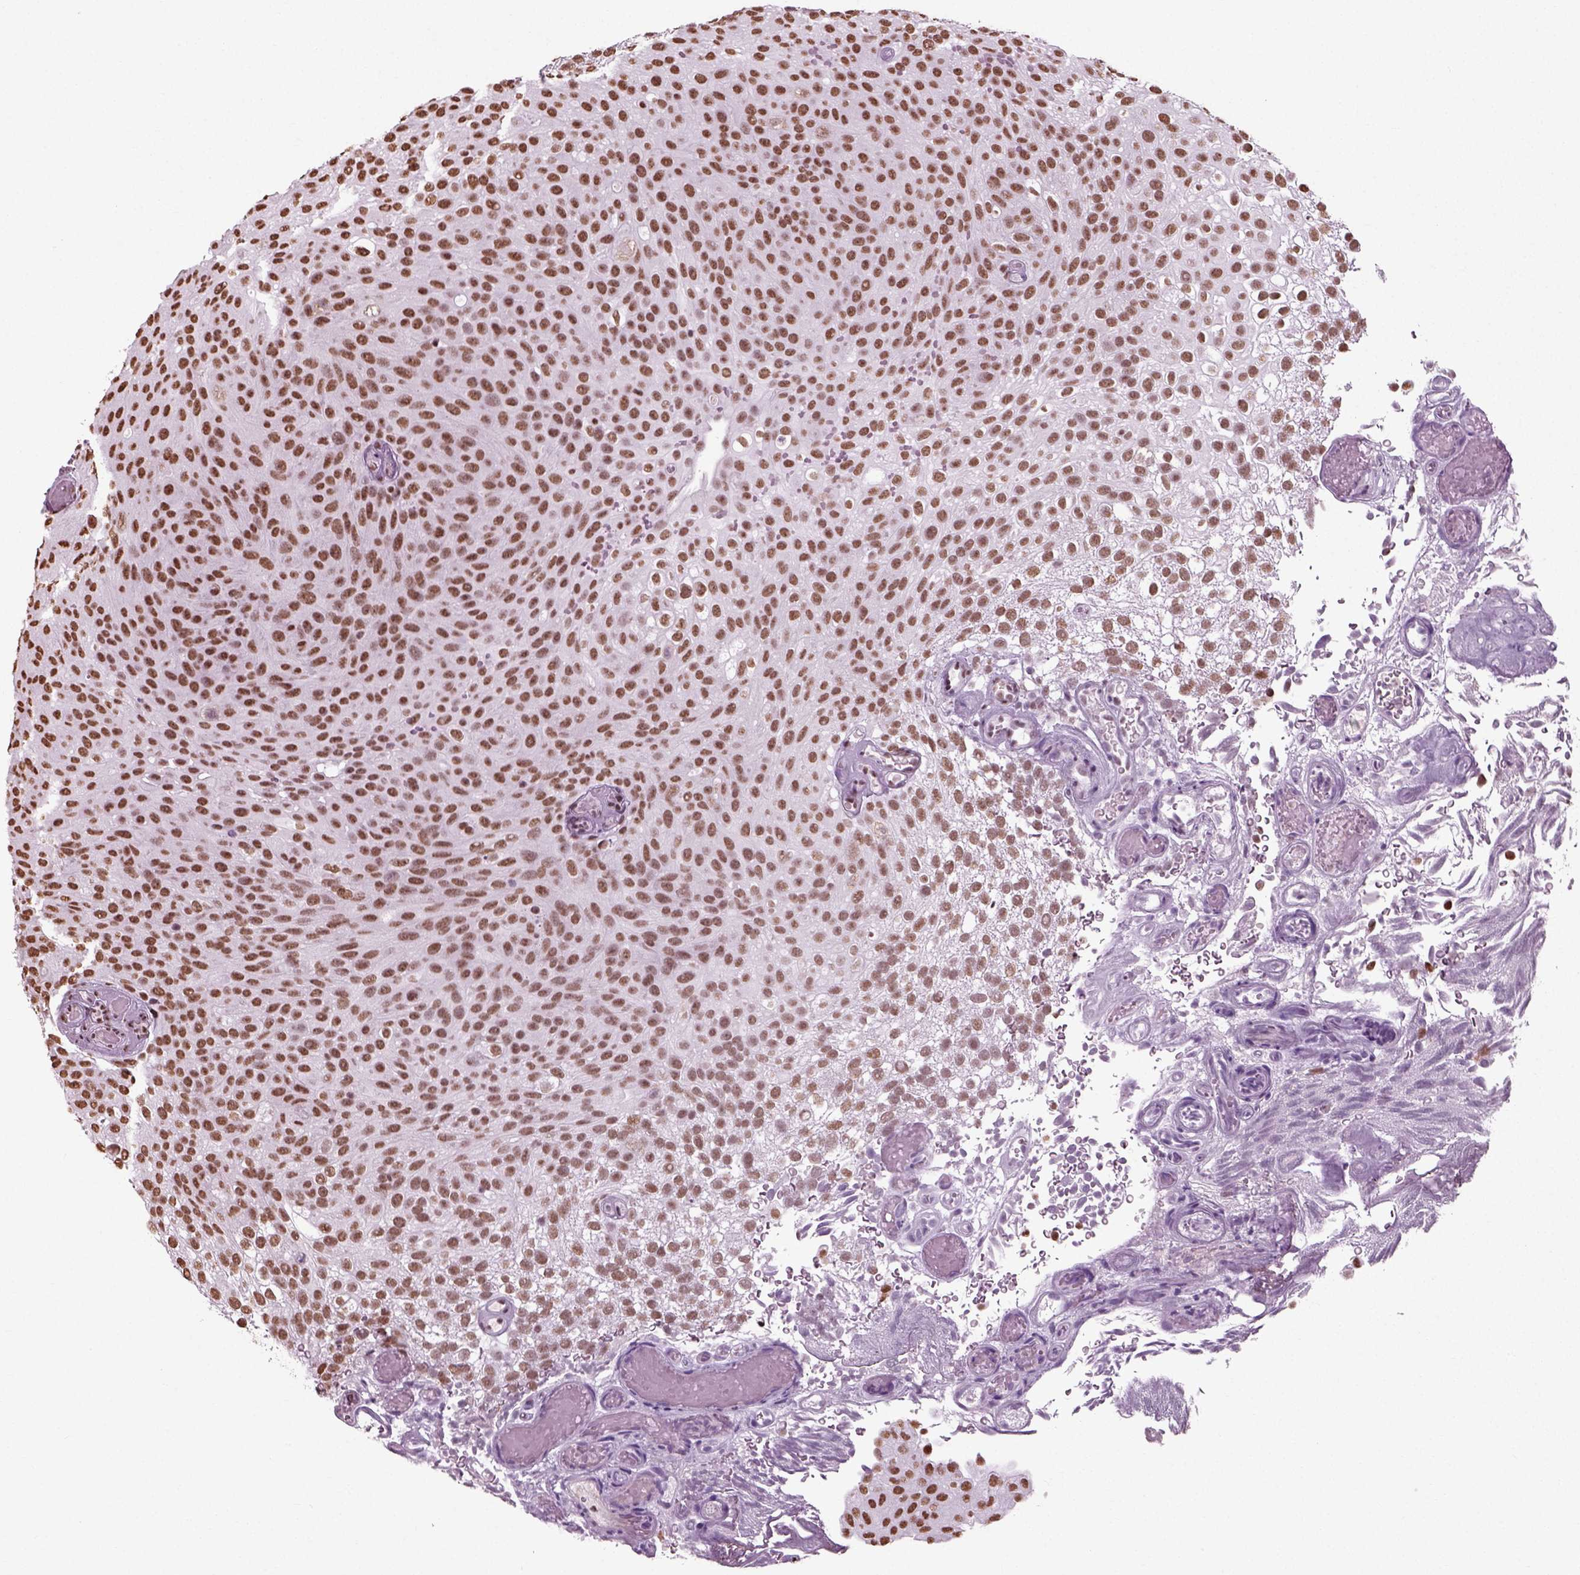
{"staining": {"intensity": "moderate", "quantity": ">75%", "location": "nuclear"}, "tissue": "urothelial cancer", "cell_type": "Tumor cells", "image_type": "cancer", "snomed": [{"axis": "morphology", "description": "Urothelial carcinoma, Low grade"}, {"axis": "topography", "description": "Urinary bladder"}], "caption": "Brown immunohistochemical staining in urothelial cancer displays moderate nuclear expression in about >75% of tumor cells. (DAB IHC, brown staining for protein, blue staining for nuclei).", "gene": "POLR1H", "patient": {"sex": "male", "age": 78}}